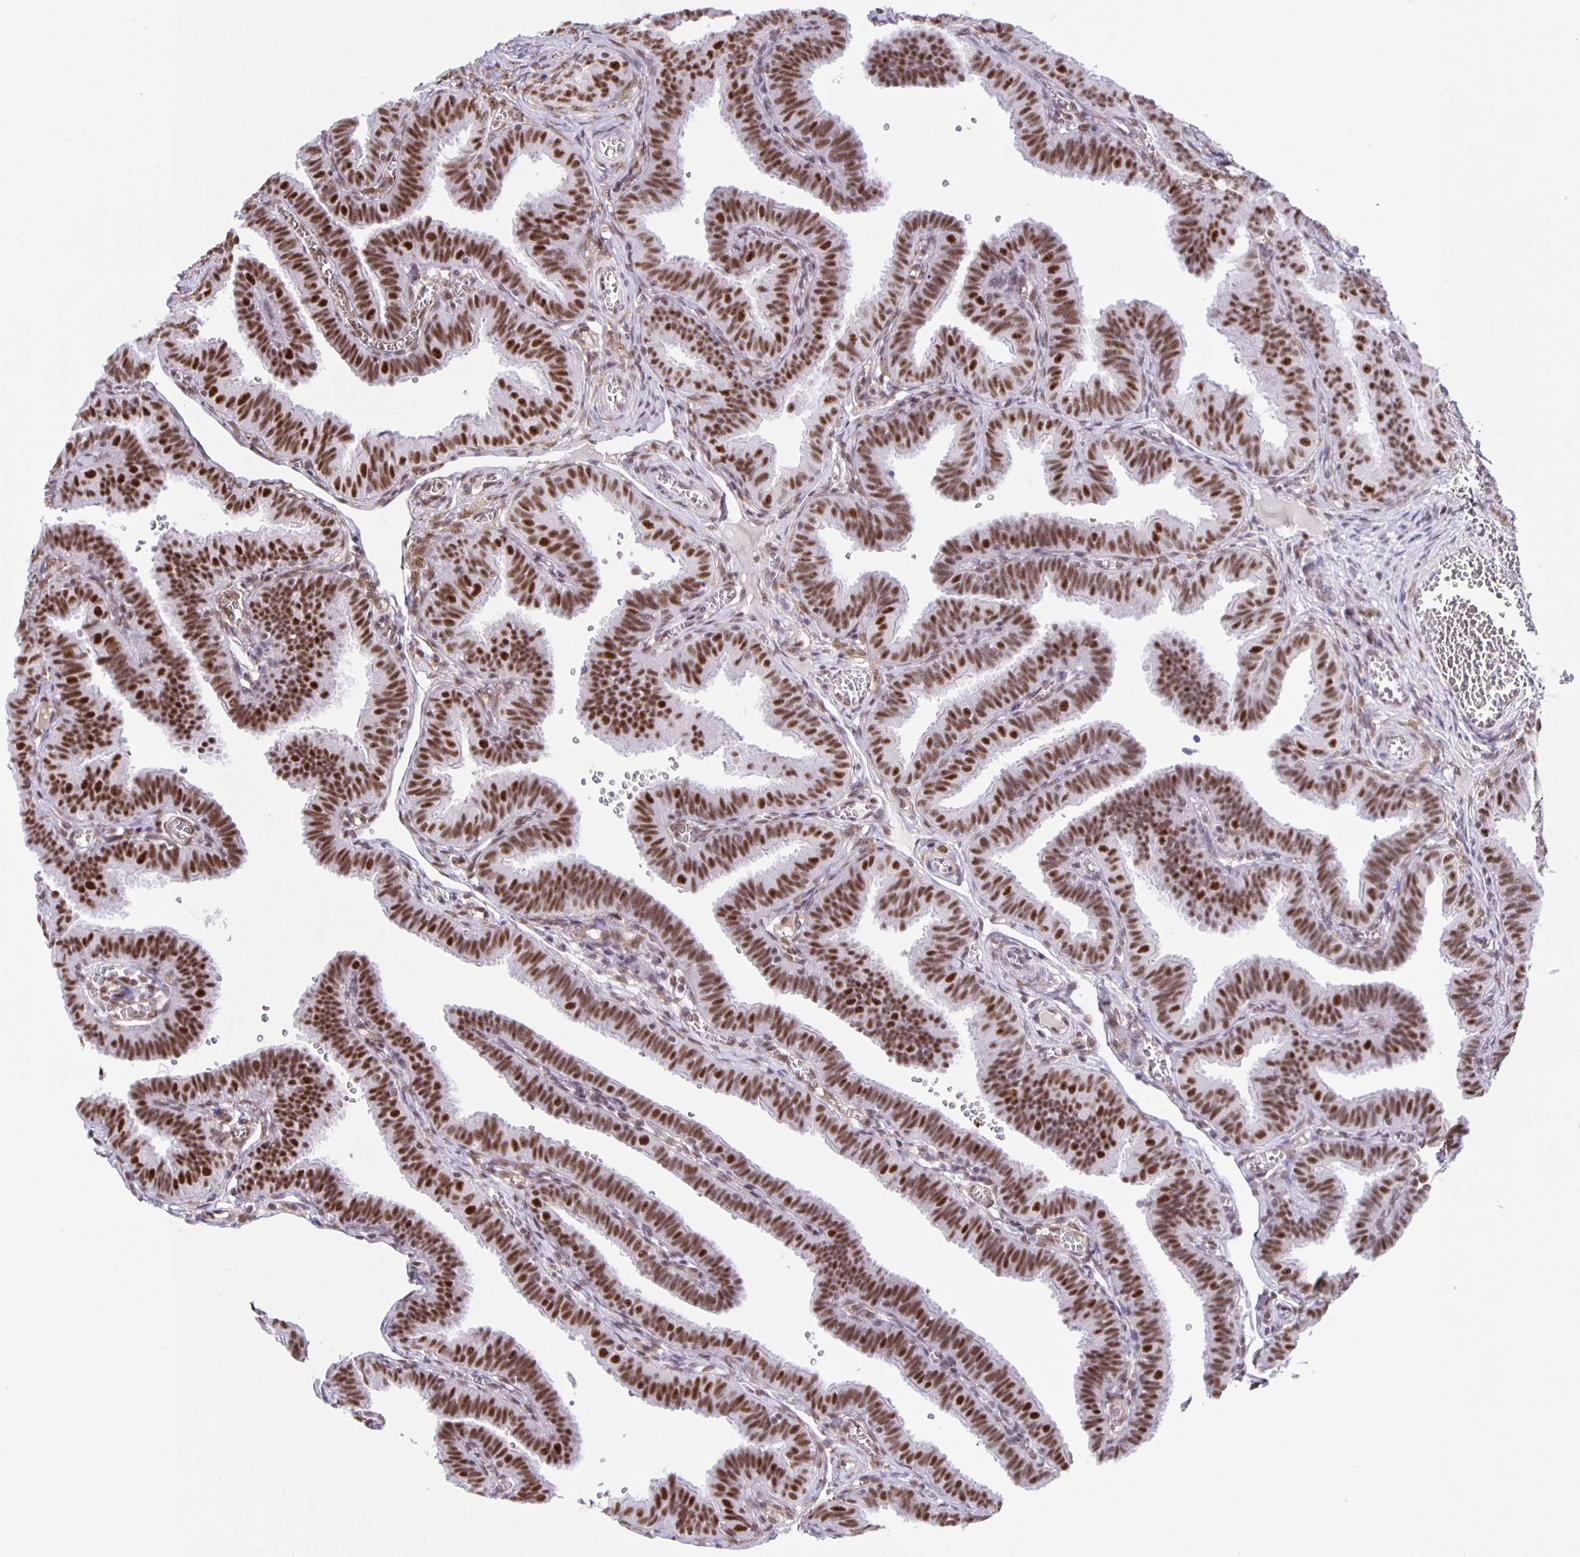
{"staining": {"intensity": "strong", "quantity": ">75%", "location": "nuclear"}, "tissue": "fallopian tube", "cell_type": "Glandular cells", "image_type": "normal", "snomed": [{"axis": "morphology", "description": "Normal tissue, NOS"}, {"axis": "topography", "description": "Fallopian tube"}], "caption": "IHC histopathology image of benign human fallopian tube stained for a protein (brown), which displays high levels of strong nuclear expression in about >75% of glandular cells.", "gene": "ZRANB2", "patient": {"sex": "female", "age": 25}}